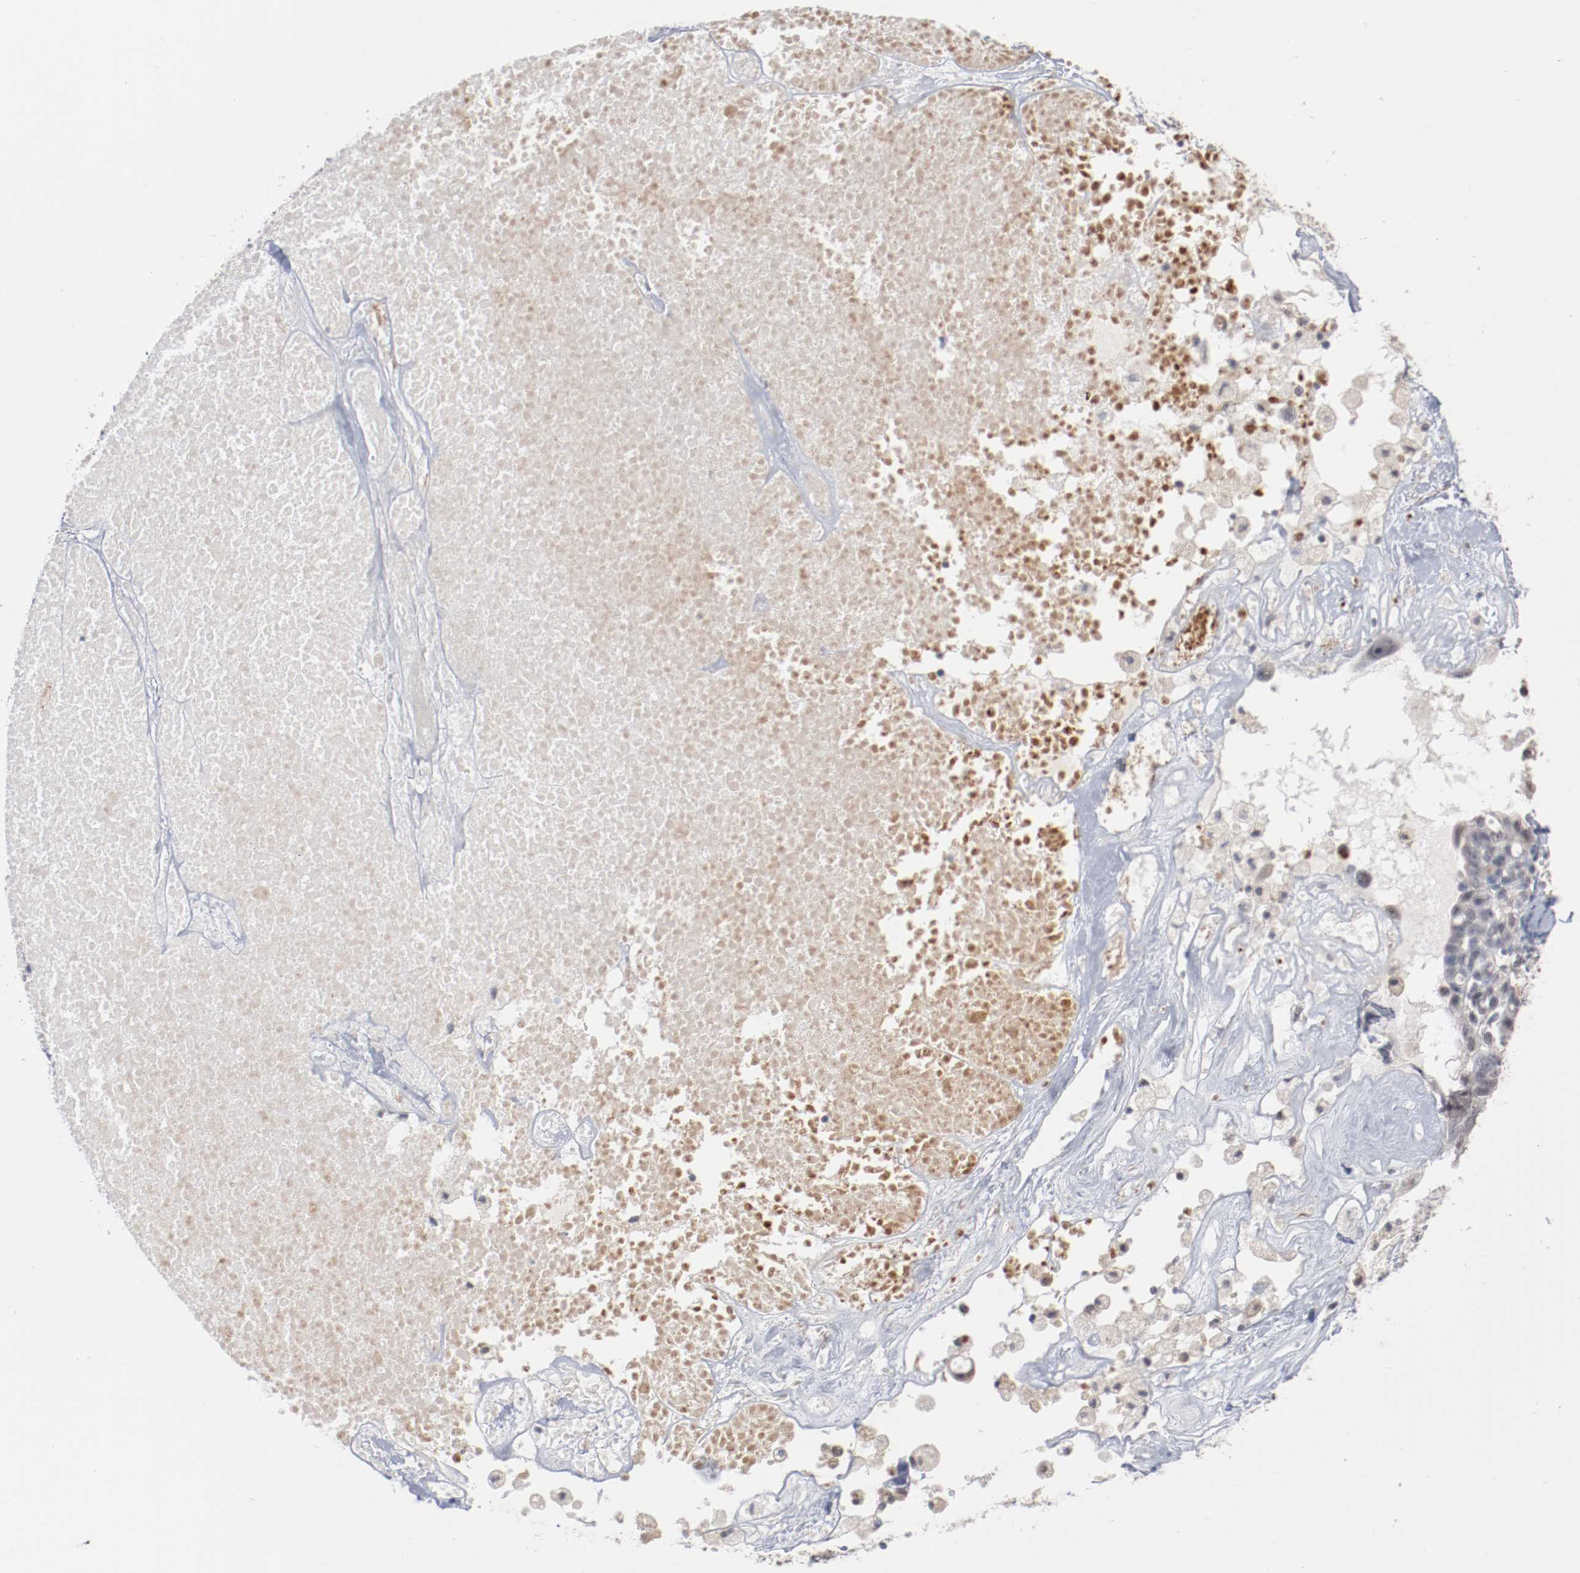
{"staining": {"intensity": "negative", "quantity": "none", "location": "none"}, "tissue": "ovarian cancer", "cell_type": "Tumor cells", "image_type": "cancer", "snomed": [{"axis": "morphology", "description": "Cystadenocarcinoma, serous, NOS"}, {"axis": "topography", "description": "Ovary"}], "caption": "Immunohistochemical staining of ovarian cancer exhibits no significant positivity in tumor cells.", "gene": "ERICH1", "patient": {"sex": "female", "age": 66}}